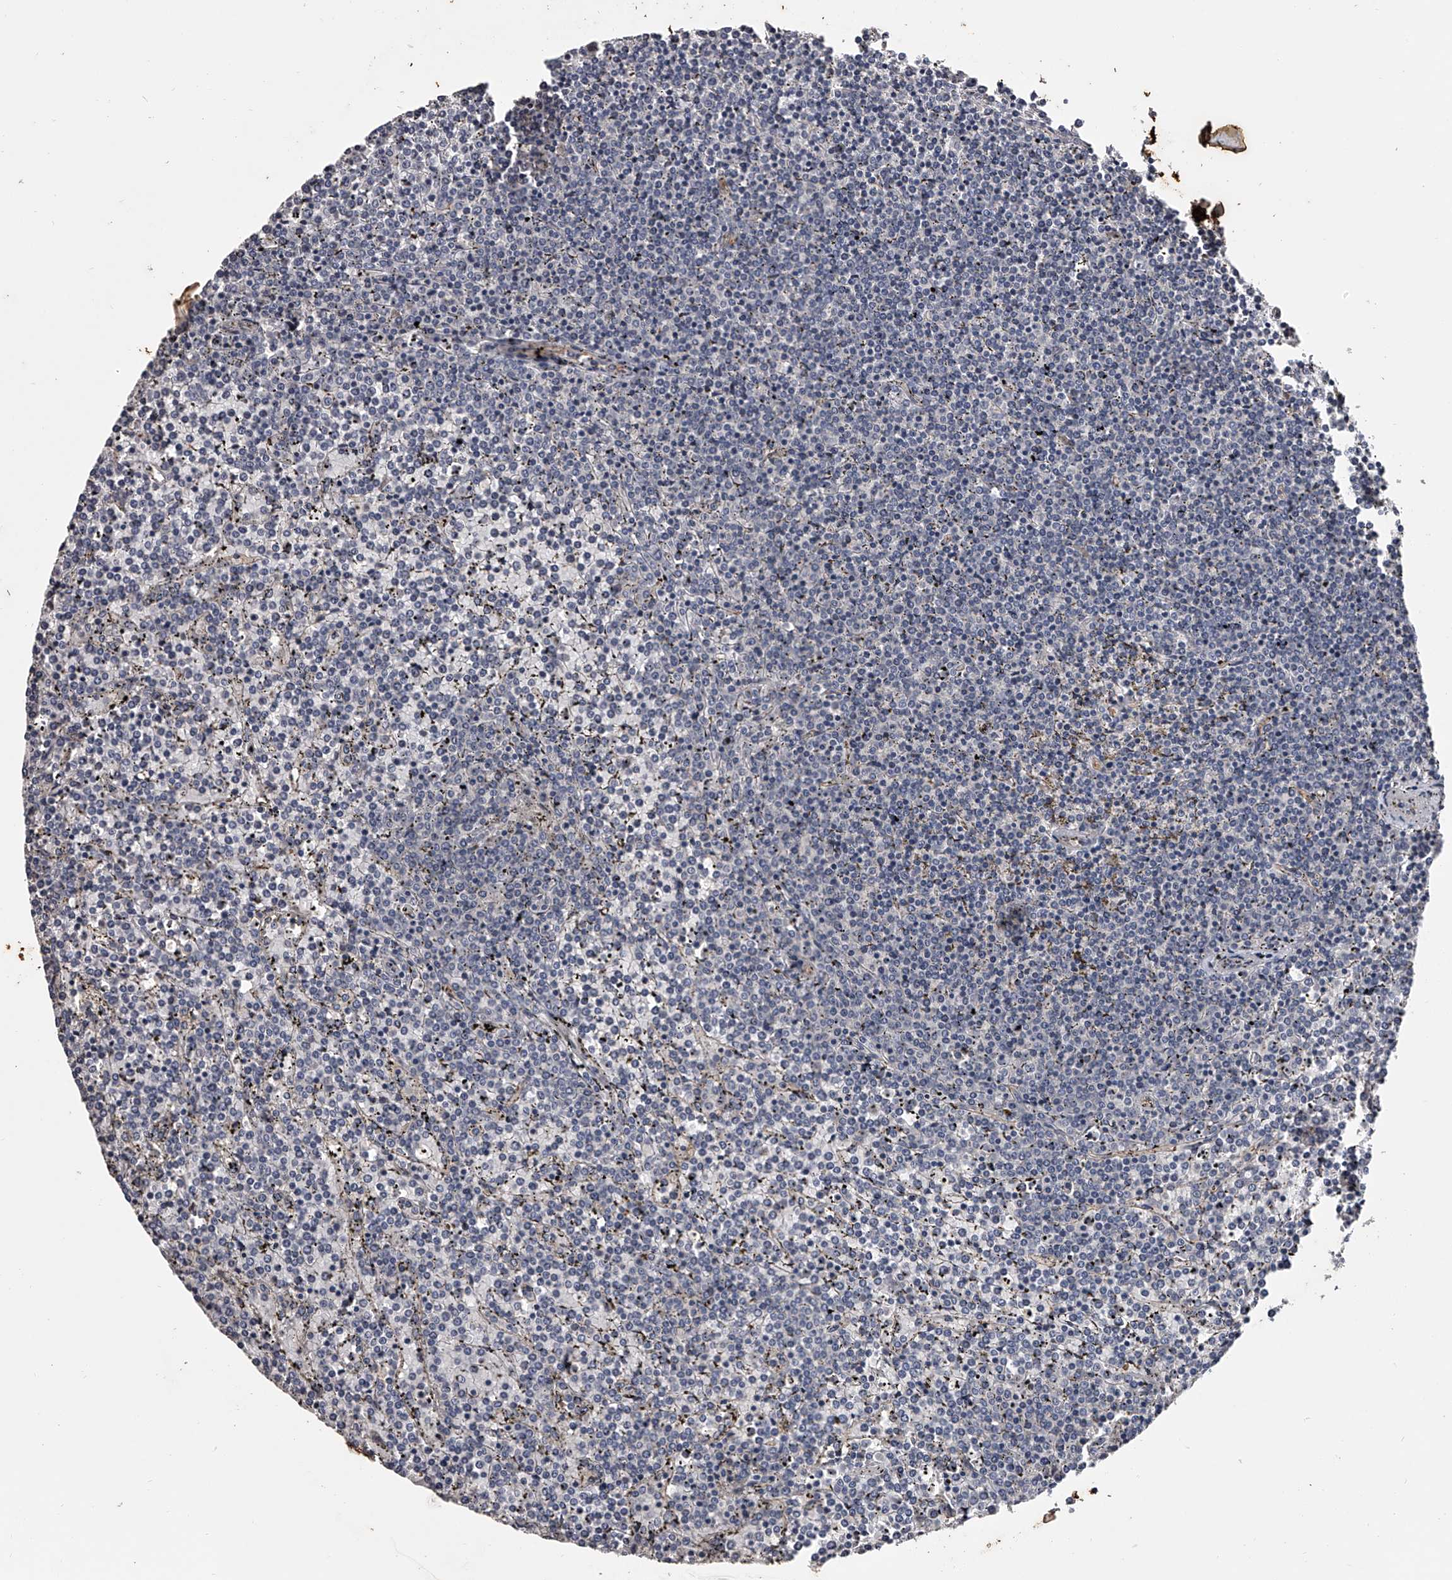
{"staining": {"intensity": "negative", "quantity": "none", "location": "none"}, "tissue": "lymphoma", "cell_type": "Tumor cells", "image_type": "cancer", "snomed": [{"axis": "morphology", "description": "Malignant lymphoma, non-Hodgkin's type, Low grade"}, {"axis": "topography", "description": "Spleen"}], "caption": "Immunohistochemical staining of human malignant lymphoma, non-Hodgkin's type (low-grade) demonstrates no significant expression in tumor cells.", "gene": "MDN1", "patient": {"sex": "female", "age": 19}}